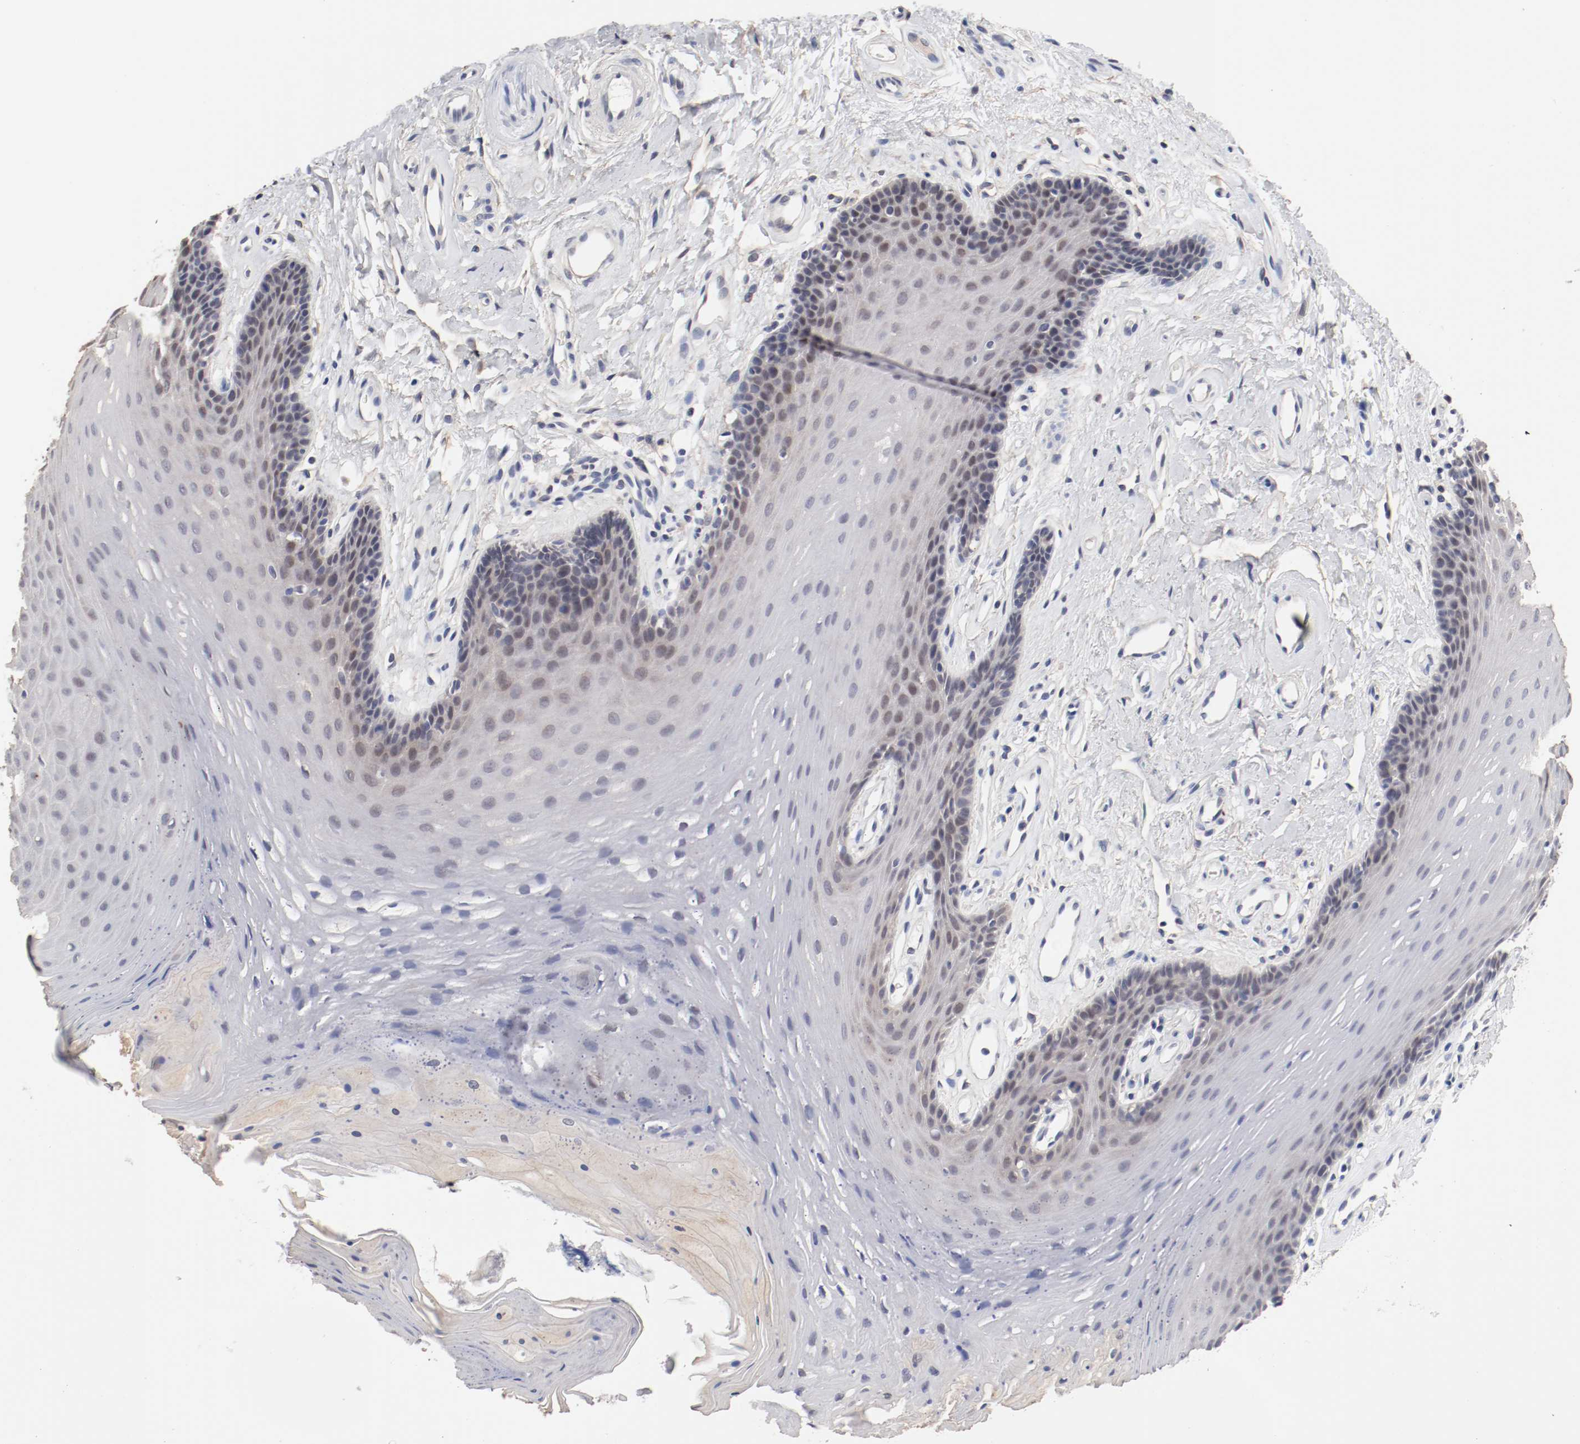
{"staining": {"intensity": "negative", "quantity": "none", "location": "none"}, "tissue": "oral mucosa", "cell_type": "Squamous epithelial cells", "image_type": "normal", "snomed": [{"axis": "morphology", "description": "Normal tissue, NOS"}, {"axis": "topography", "description": "Oral tissue"}], "caption": "Squamous epithelial cells show no significant positivity in normal oral mucosa. (IHC, brightfield microscopy, high magnification).", "gene": "ANKLE2", "patient": {"sex": "male", "age": 62}}